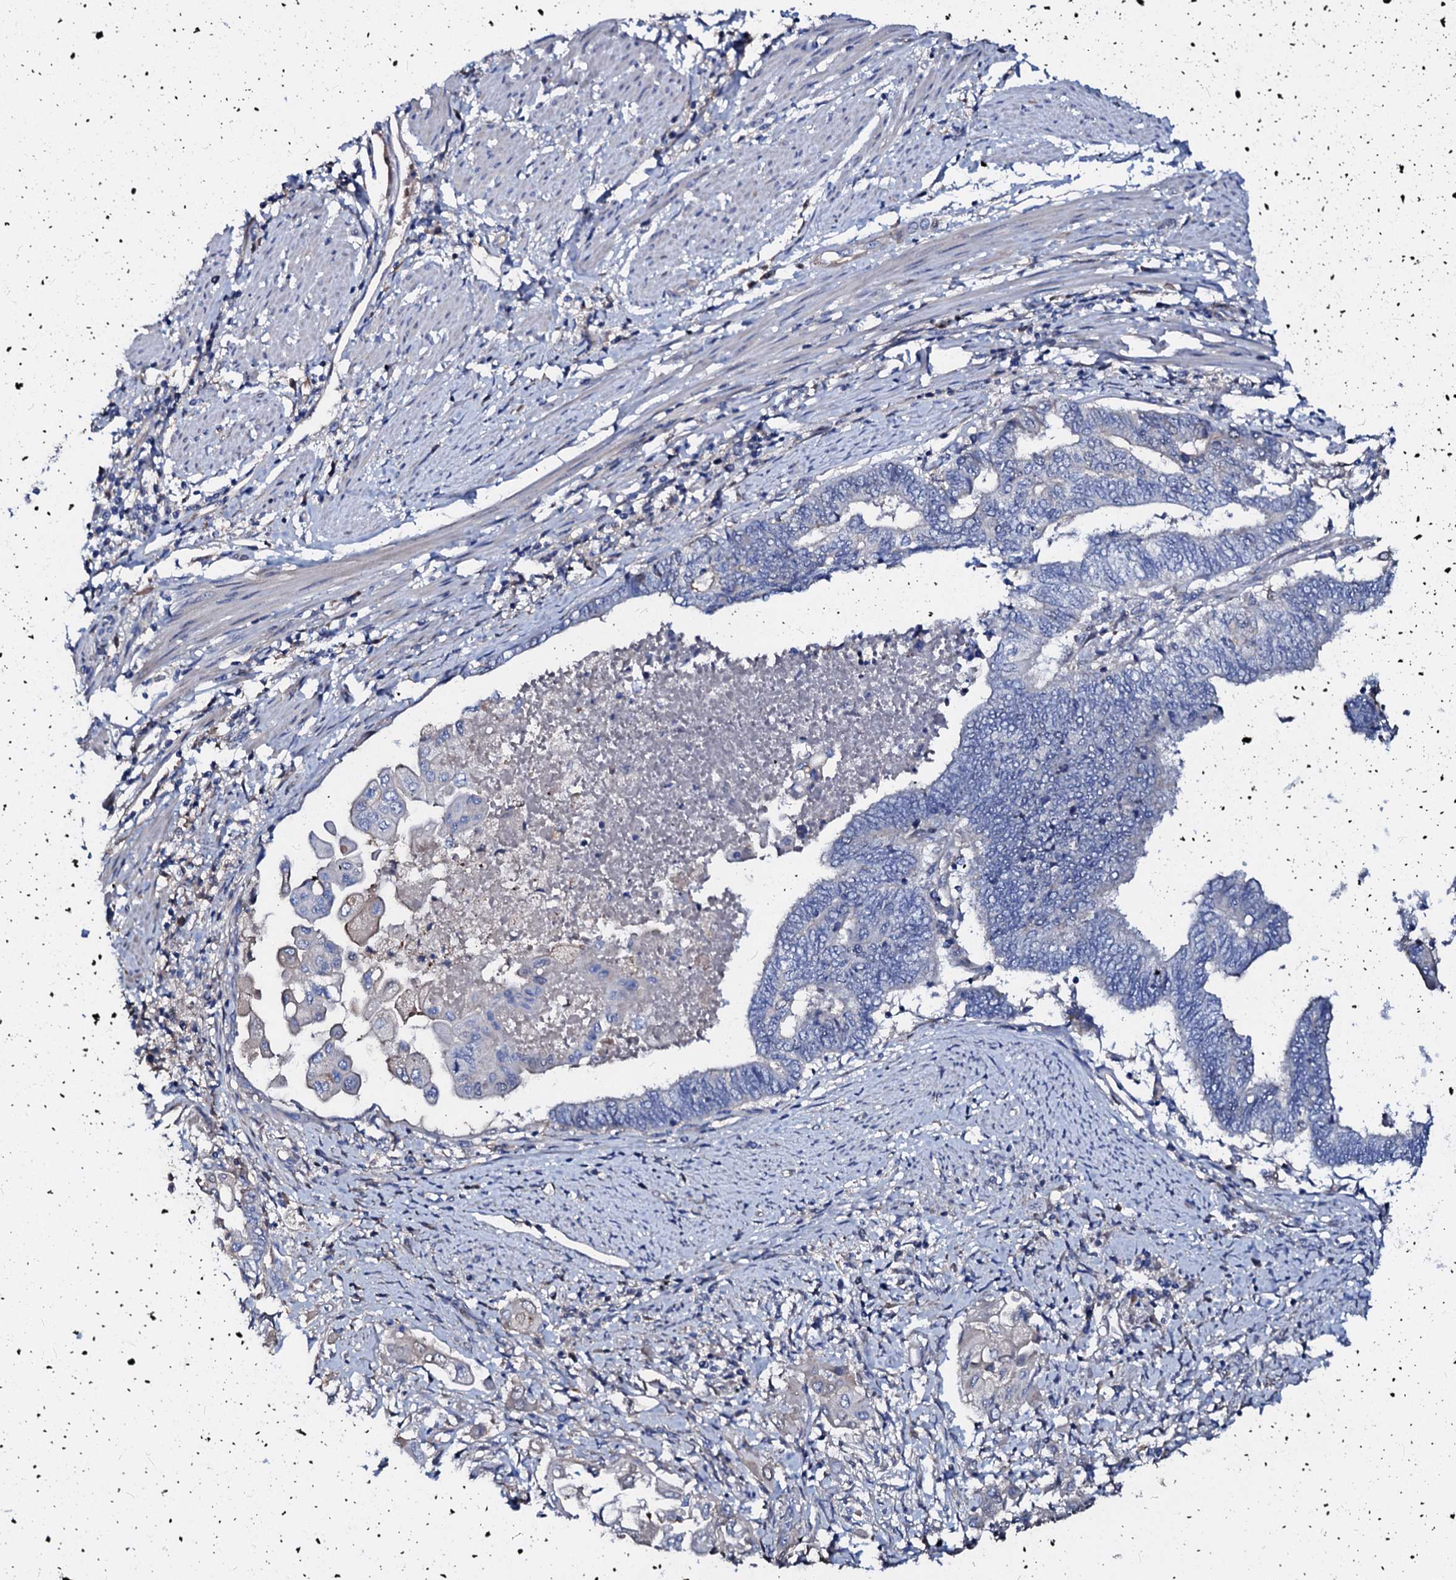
{"staining": {"intensity": "negative", "quantity": "none", "location": "none"}, "tissue": "endometrial cancer", "cell_type": "Tumor cells", "image_type": "cancer", "snomed": [{"axis": "morphology", "description": "Adenocarcinoma, NOS"}, {"axis": "topography", "description": "Uterus"}, {"axis": "topography", "description": "Endometrium"}], "caption": "Adenocarcinoma (endometrial) was stained to show a protein in brown. There is no significant positivity in tumor cells.", "gene": "CSKMT", "patient": {"sex": "female", "age": 70}}